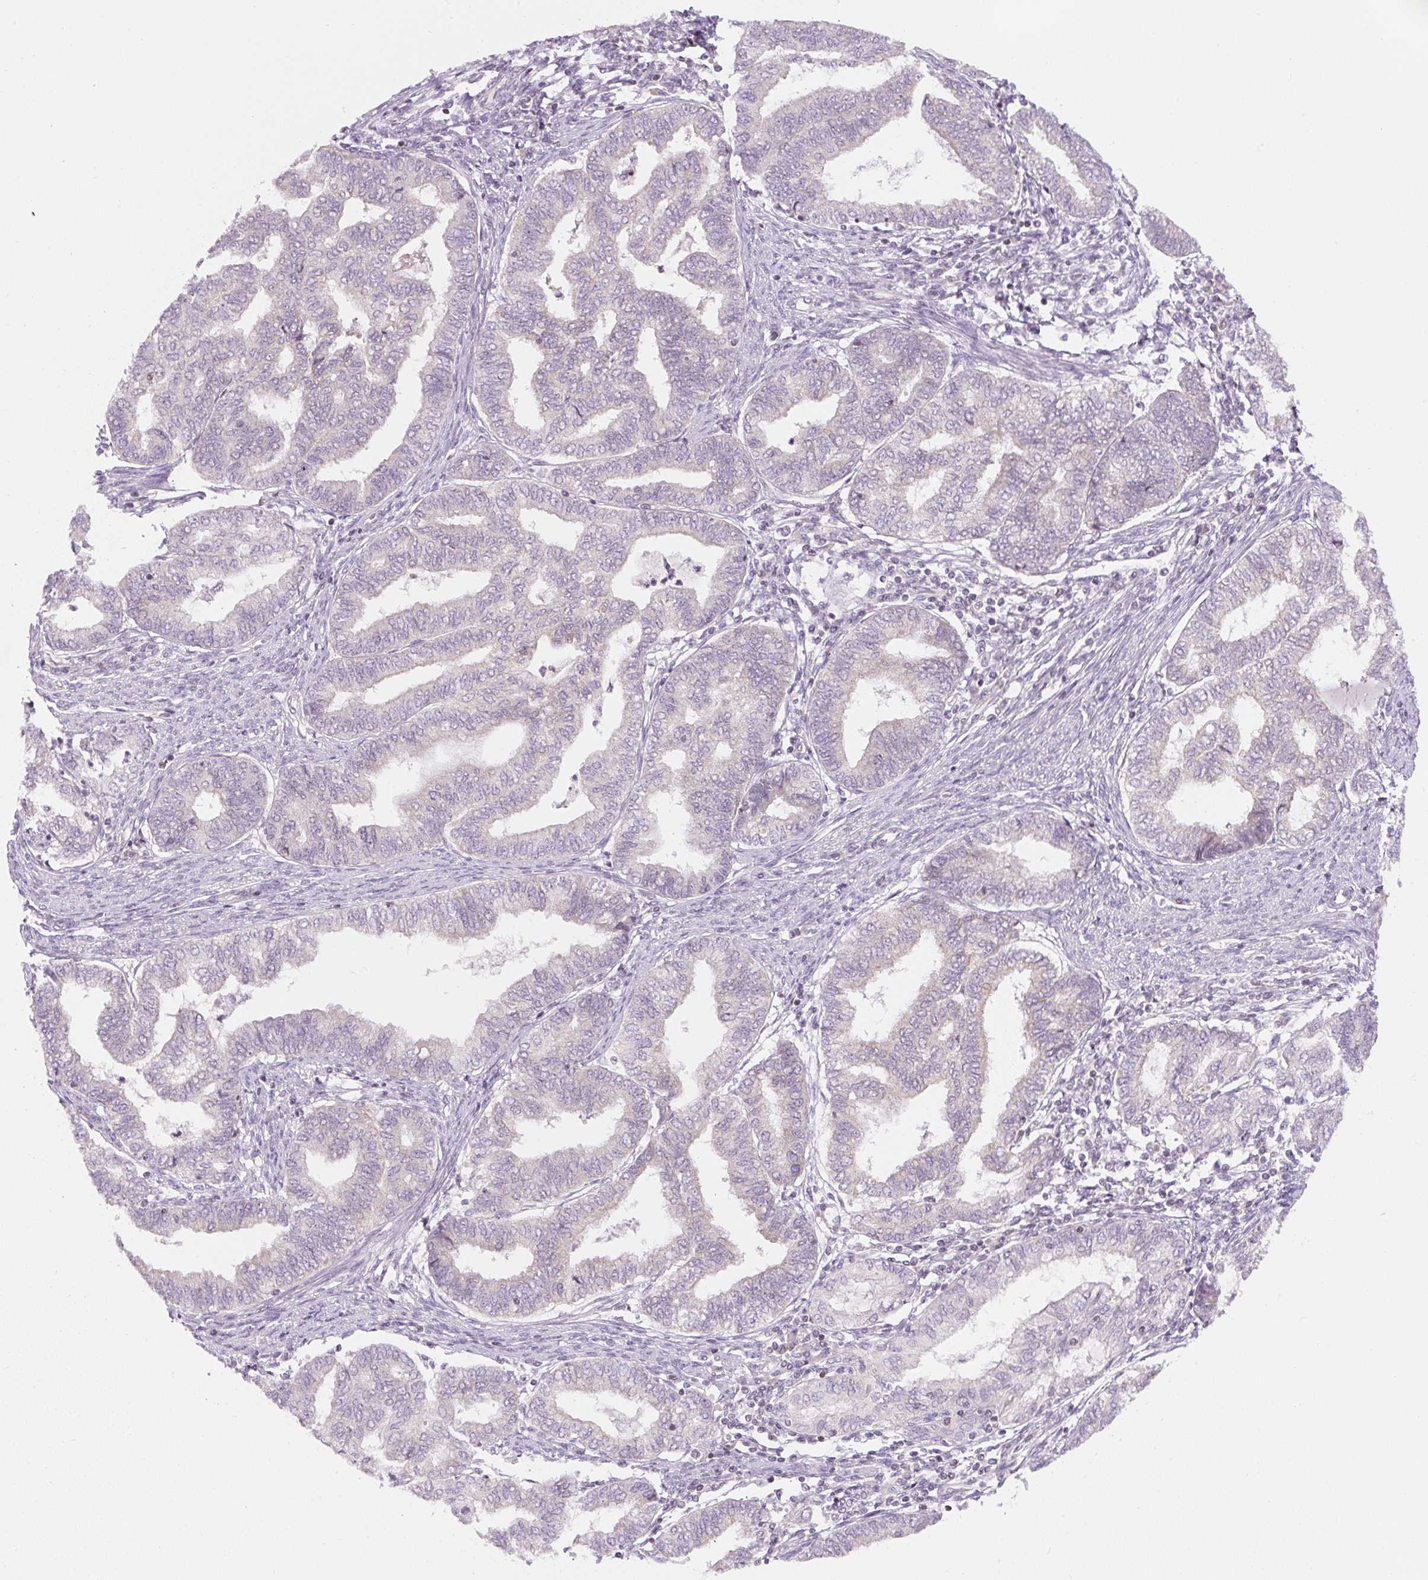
{"staining": {"intensity": "negative", "quantity": "none", "location": "none"}, "tissue": "endometrial cancer", "cell_type": "Tumor cells", "image_type": "cancer", "snomed": [{"axis": "morphology", "description": "Adenocarcinoma, NOS"}, {"axis": "topography", "description": "Endometrium"}], "caption": "High magnification brightfield microscopy of endometrial cancer (adenocarcinoma) stained with DAB (brown) and counterstained with hematoxylin (blue): tumor cells show no significant staining.", "gene": "CASKIN1", "patient": {"sex": "female", "age": 79}}